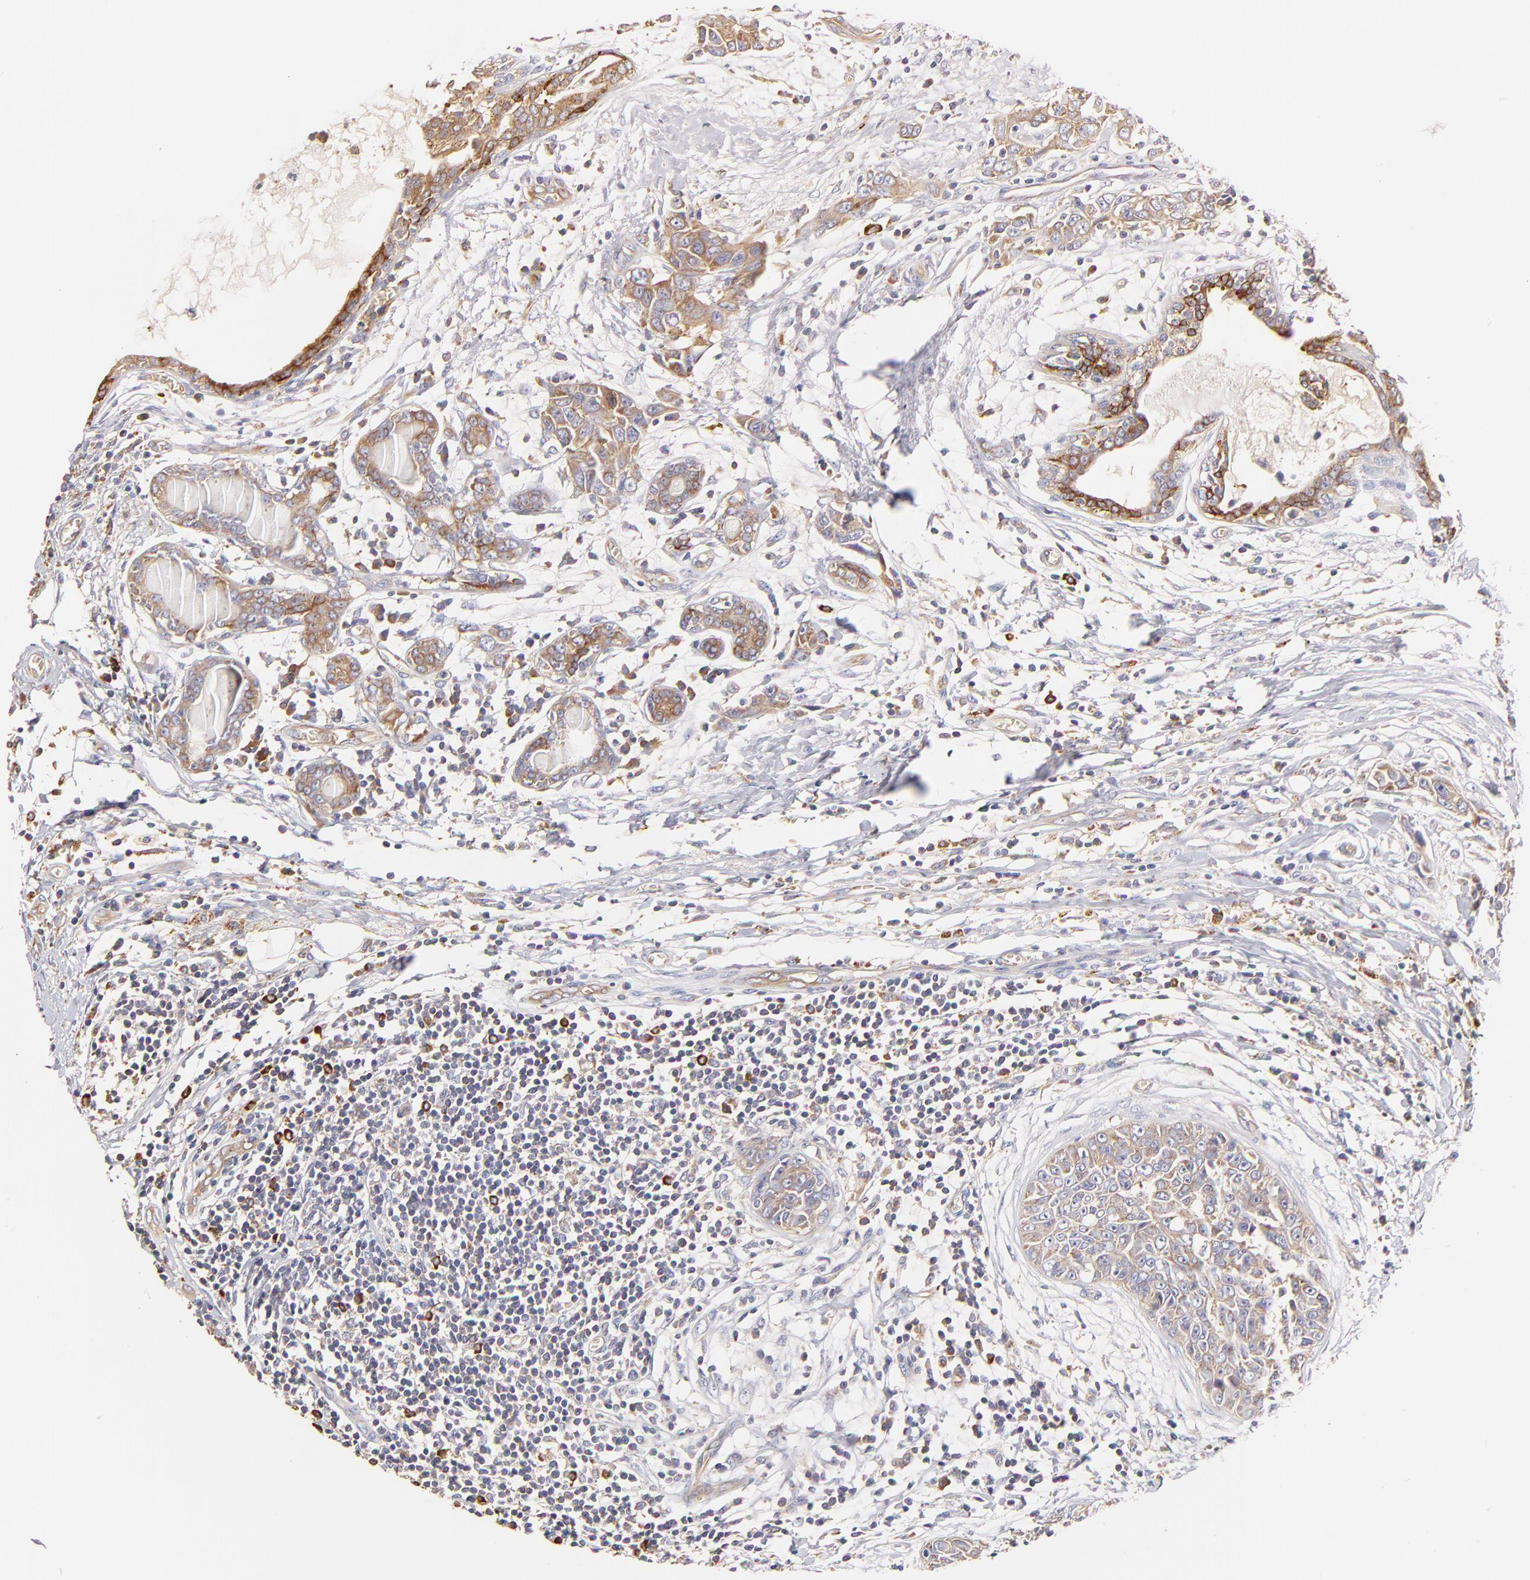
{"staining": {"intensity": "moderate", "quantity": ">75%", "location": "cytoplasmic/membranous"}, "tissue": "breast cancer", "cell_type": "Tumor cells", "image_type": "cancer", "snomed": [{"axis": "morphology", "description": "Duct carcinoma"}, {"axis": "topography", "description": "Breast"}], "caption": "Protein expression by immunohistochemistry (IHC) exhibits moderate cytoplasmic/membranous positivity in approximately >75% of tumor cells in breast cancer.", "gene": "CD2AP", "patient": {"sex": "female", "age": 50}}